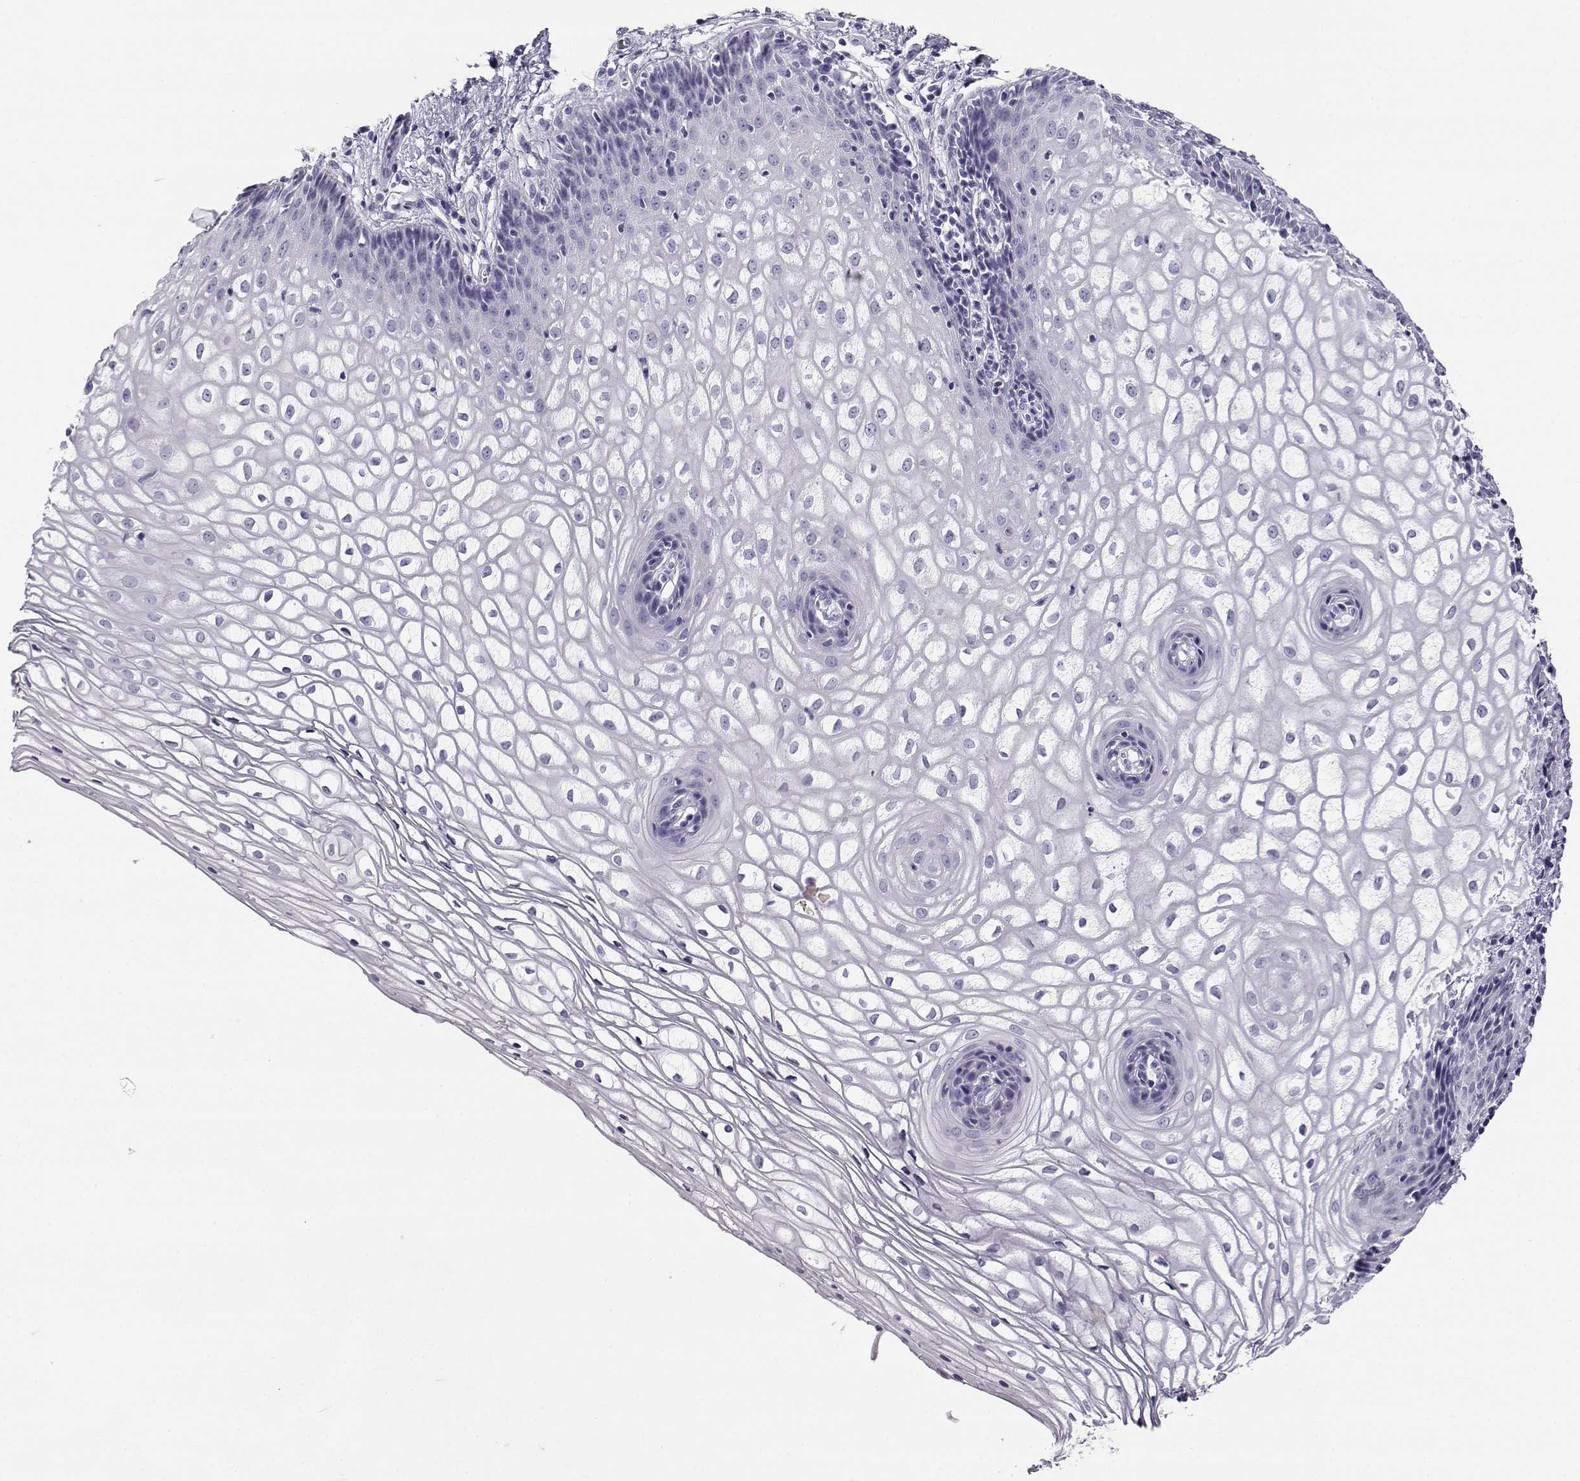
{"staining": {"intensity": "negative", "quantity": "none", "location": "none"}, "tissue": "vagina", "cell_type": "Squamous epithelial cells", "image_type": "normal", "snomed": [{"axis": "morphology", "description": "Normal tissue, NOS"}, {"axis": "topography", "description": "Vagina"}], "caption": "High magnification brightfield microscopy of unremarkable vagina stained with DAB (3,3'-diaminobenzidine) (brown) and counterstained with hematoxylin (blue): squamous epithelial cells show no significant expression. Brightfield microscopy of immunohistochemistry (IHC) stained with DAB (brown) and hematoxylin (blue), captured at high magnification.", "gene": "RHOXF2B", "patient": {"sex": "female", "age": 34}}